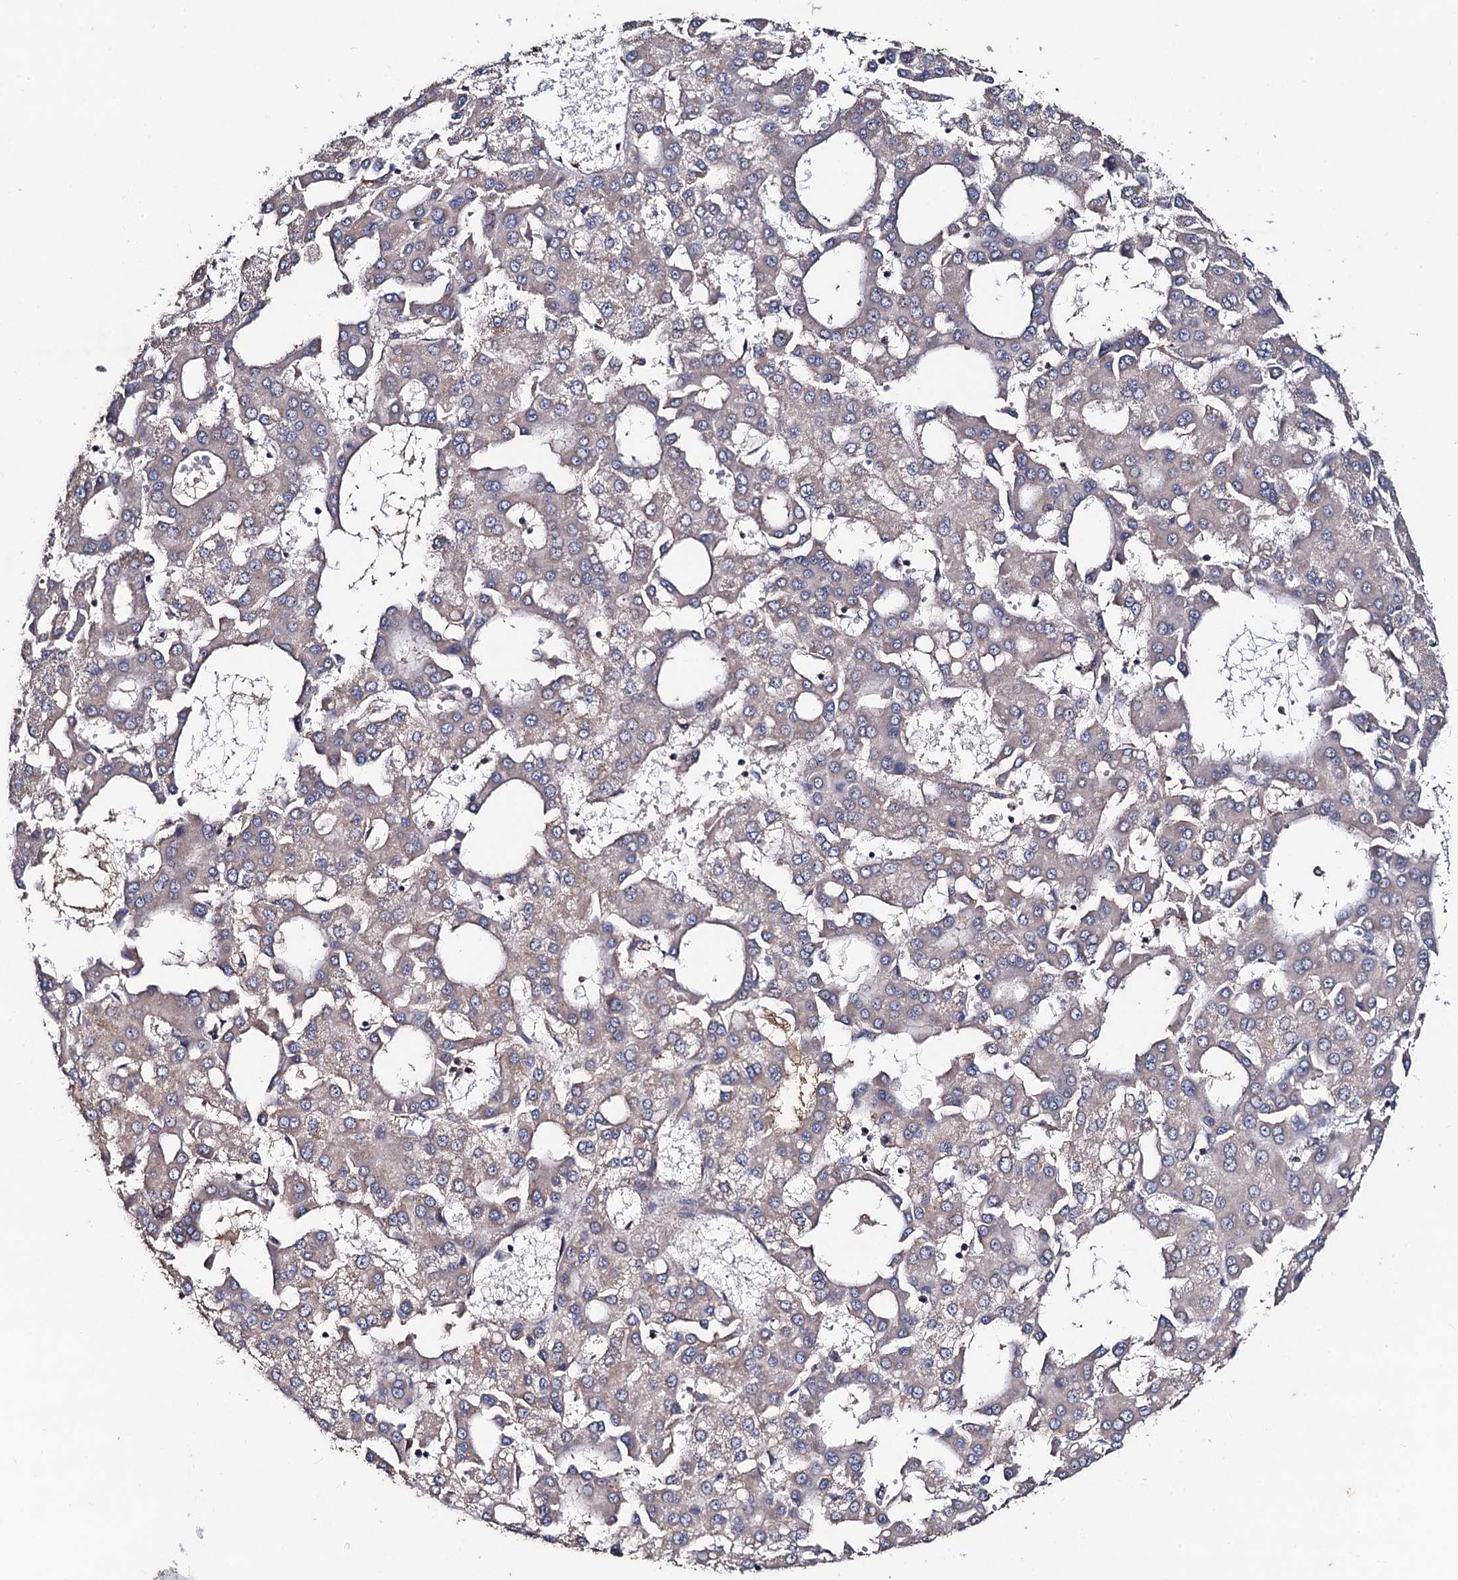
{"staining": {"intensity": "negative", "quantity": "none", "location": "none"}, "tissue": "liver cancer", "cell_type": "Tumor cells", "image_type": "cancer", "snomed": [{"axis": "morphology", "description": "Carcinoma, Hepatocellular, NOS"}, {"axis": "topography", "description": "Liver"}], "caption": "Immunohistochemistry photomicrograph of neoplastic tissue: human liver cancer (hepatocellular carcinoma) stained with DAB (3,3'-diaminobenzidine) reveals no significant protein expression in tumor cells.", "gene": "PPTC7", "patient": {"sex": "male", "age": 47}}